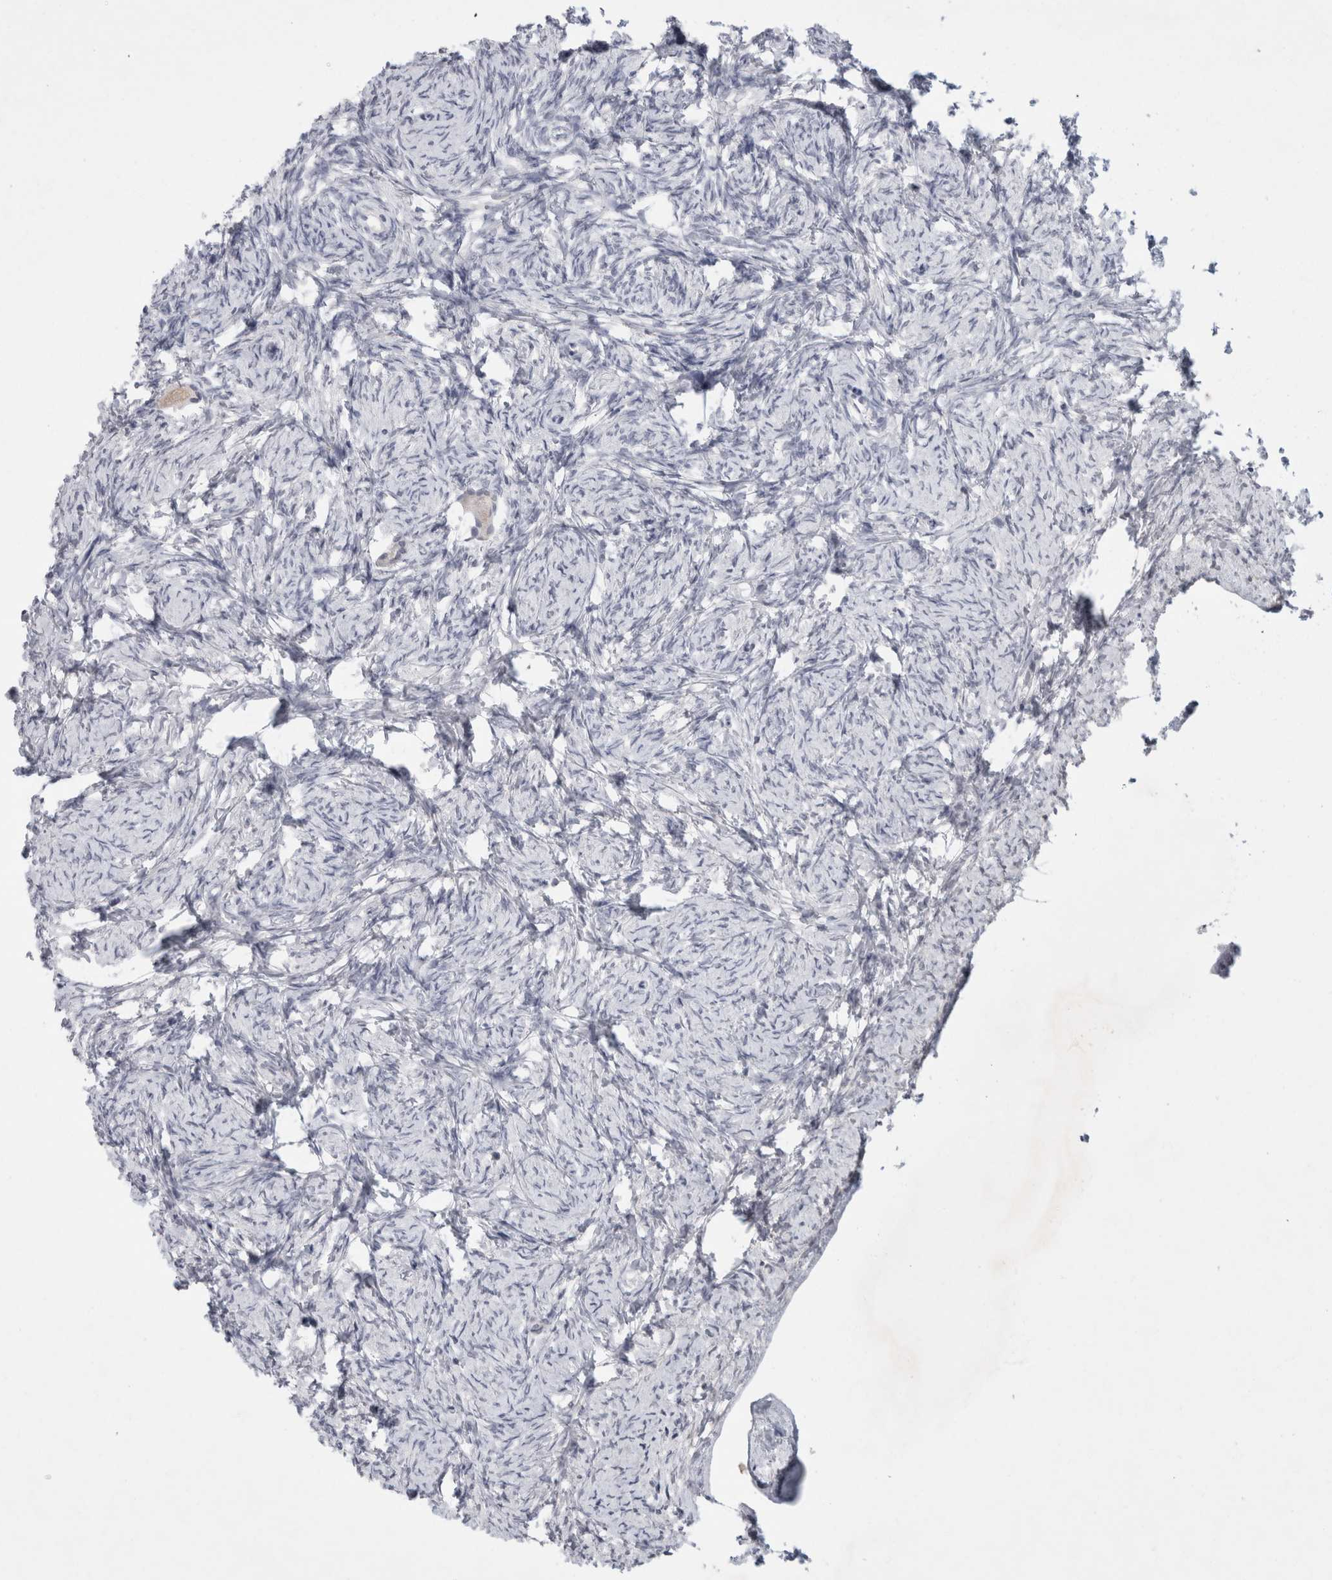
{"staining": {"intensity": "weak", "quantity": "<25%", "location": "cytoplasmic/membranous"}, "tissue": "ovary", "cell_type": "Follicle cells", "image_type": "normal", "snomed": [{"axis": "morphology", "description": "Normal tissue, NOS"}, {"axis": "topography", "description": "Ovary"}], "caption": "Protein analysis of normal ovary exhibits no significant expression in follicle cells.", "gene": "NIPA1", "patient": {"sex": "female", "age": 34}}